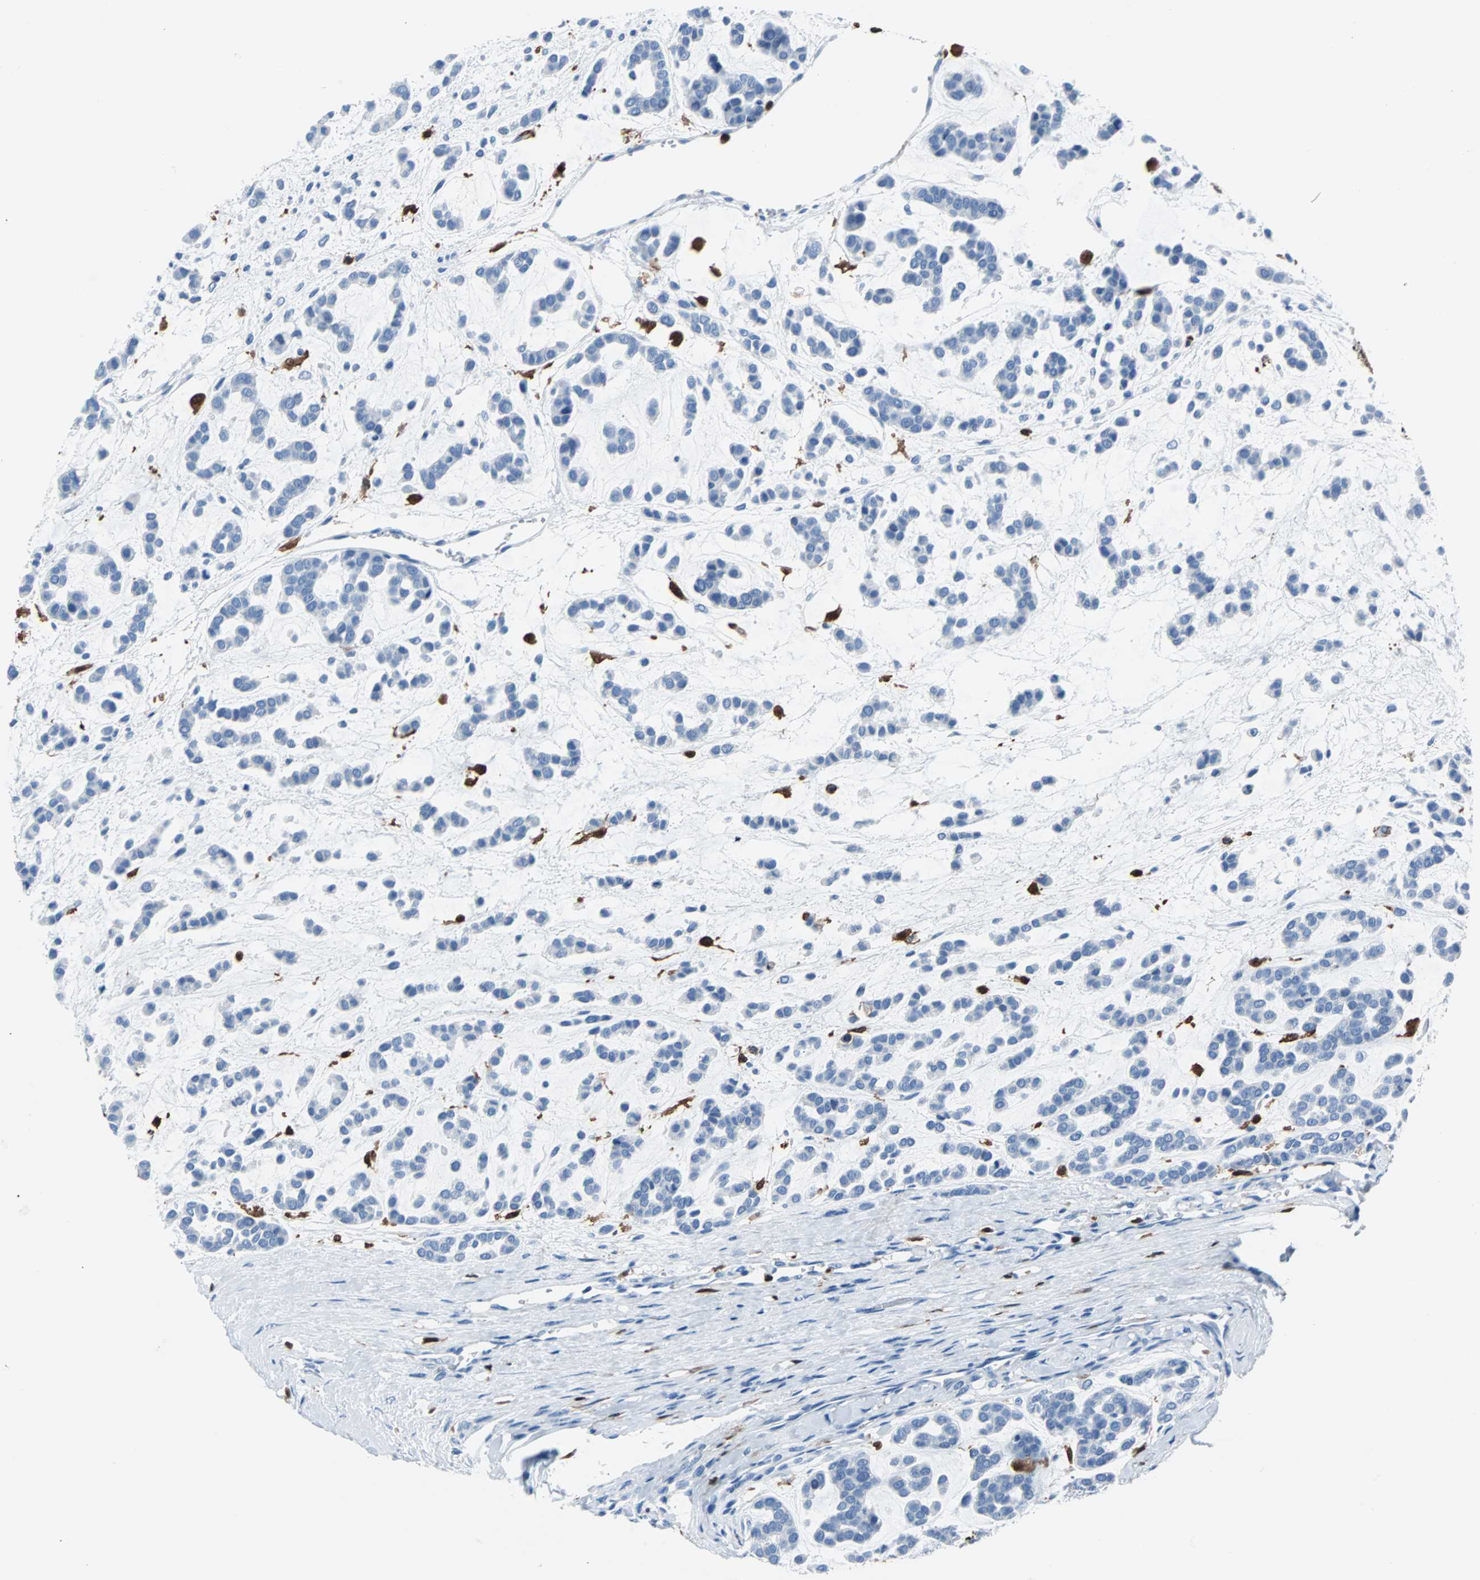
{"staining": {"intensity": "negative", "quantity": "none", "location": "none"}, "tissue": "head and neck cancer", "cell_type": "Tumor cells", "image_type": "cancer", "snomed": [{"axis": "morphology", "description": "Adenocarcinoma, NOS"}, {"axis": "morphology", "description": "Adenoma, NOS"}, {"axis": "topography", "description": "Head-Neck"}], "caption": "A histopathology image of human head and neck cancer is negative for staining in tumor cells. (Stains: DAB (3,3'-diaminobenzidine) immunohistochemistry with hematoxylin counter stain, Microscopy: brightfield microscopy at high magnification).", "gene": "SYK", "patient": {"sex": "female", "age": 55}}